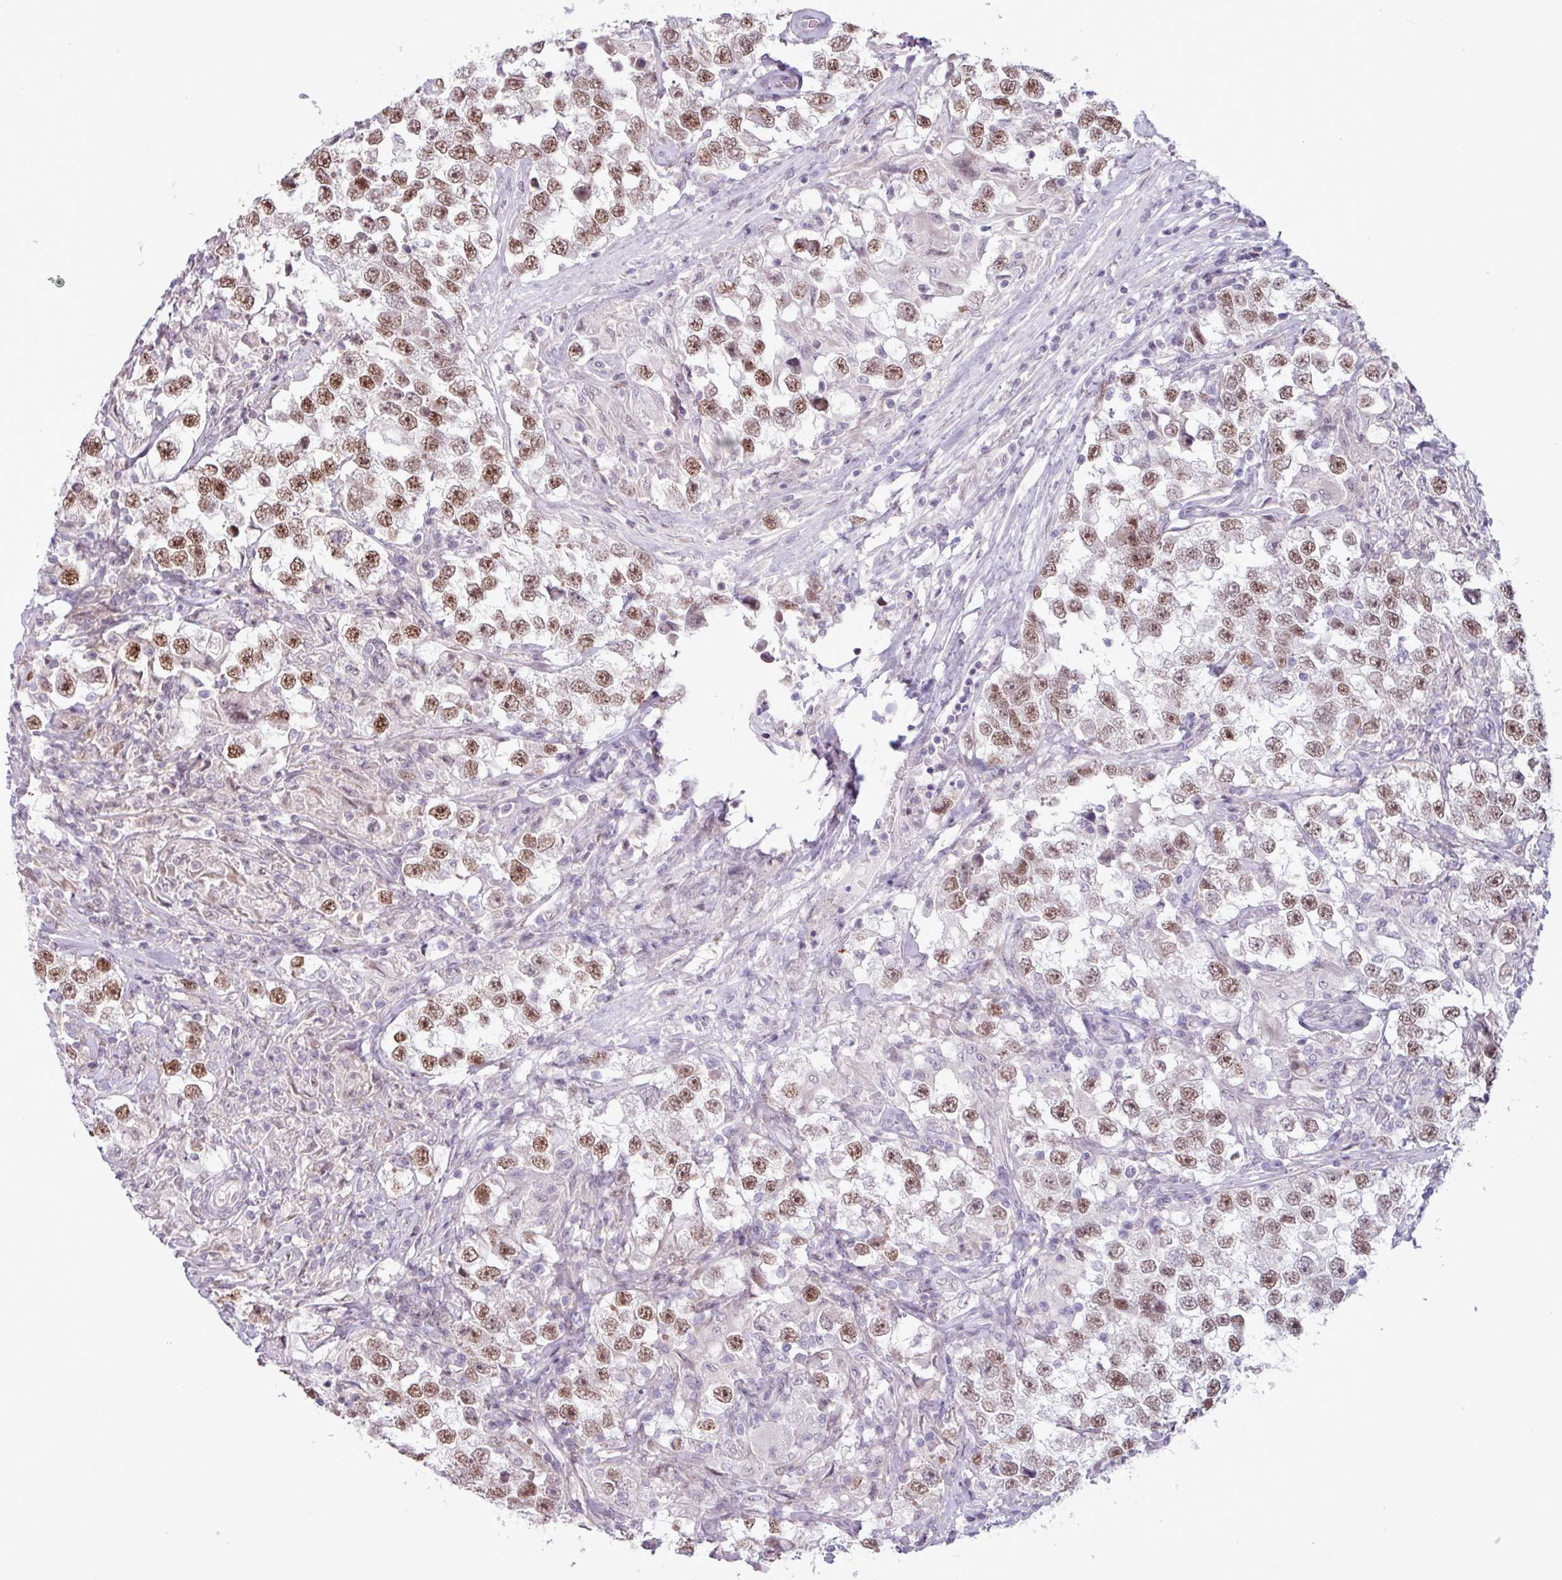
{"staining": {"intensity": "moderate", "quantity": ">75%", "location": "nuclear"}, "tissue": "testis cancer", "cell_type": "Tumor cells", "image_type": "cancer", "snomed": [{"axis": "morphology", "description": "Seminoma, NOS"}, {"axis": "topography", "description": "Testis"}], "caption": "The histopathology image displays a brown stain indicating the presence of a protein in the nuclear of tumor cells in testis cancer (seminoma).", "gene": "NOTCH2", "patient": {"sex": "male", "age": 46}}